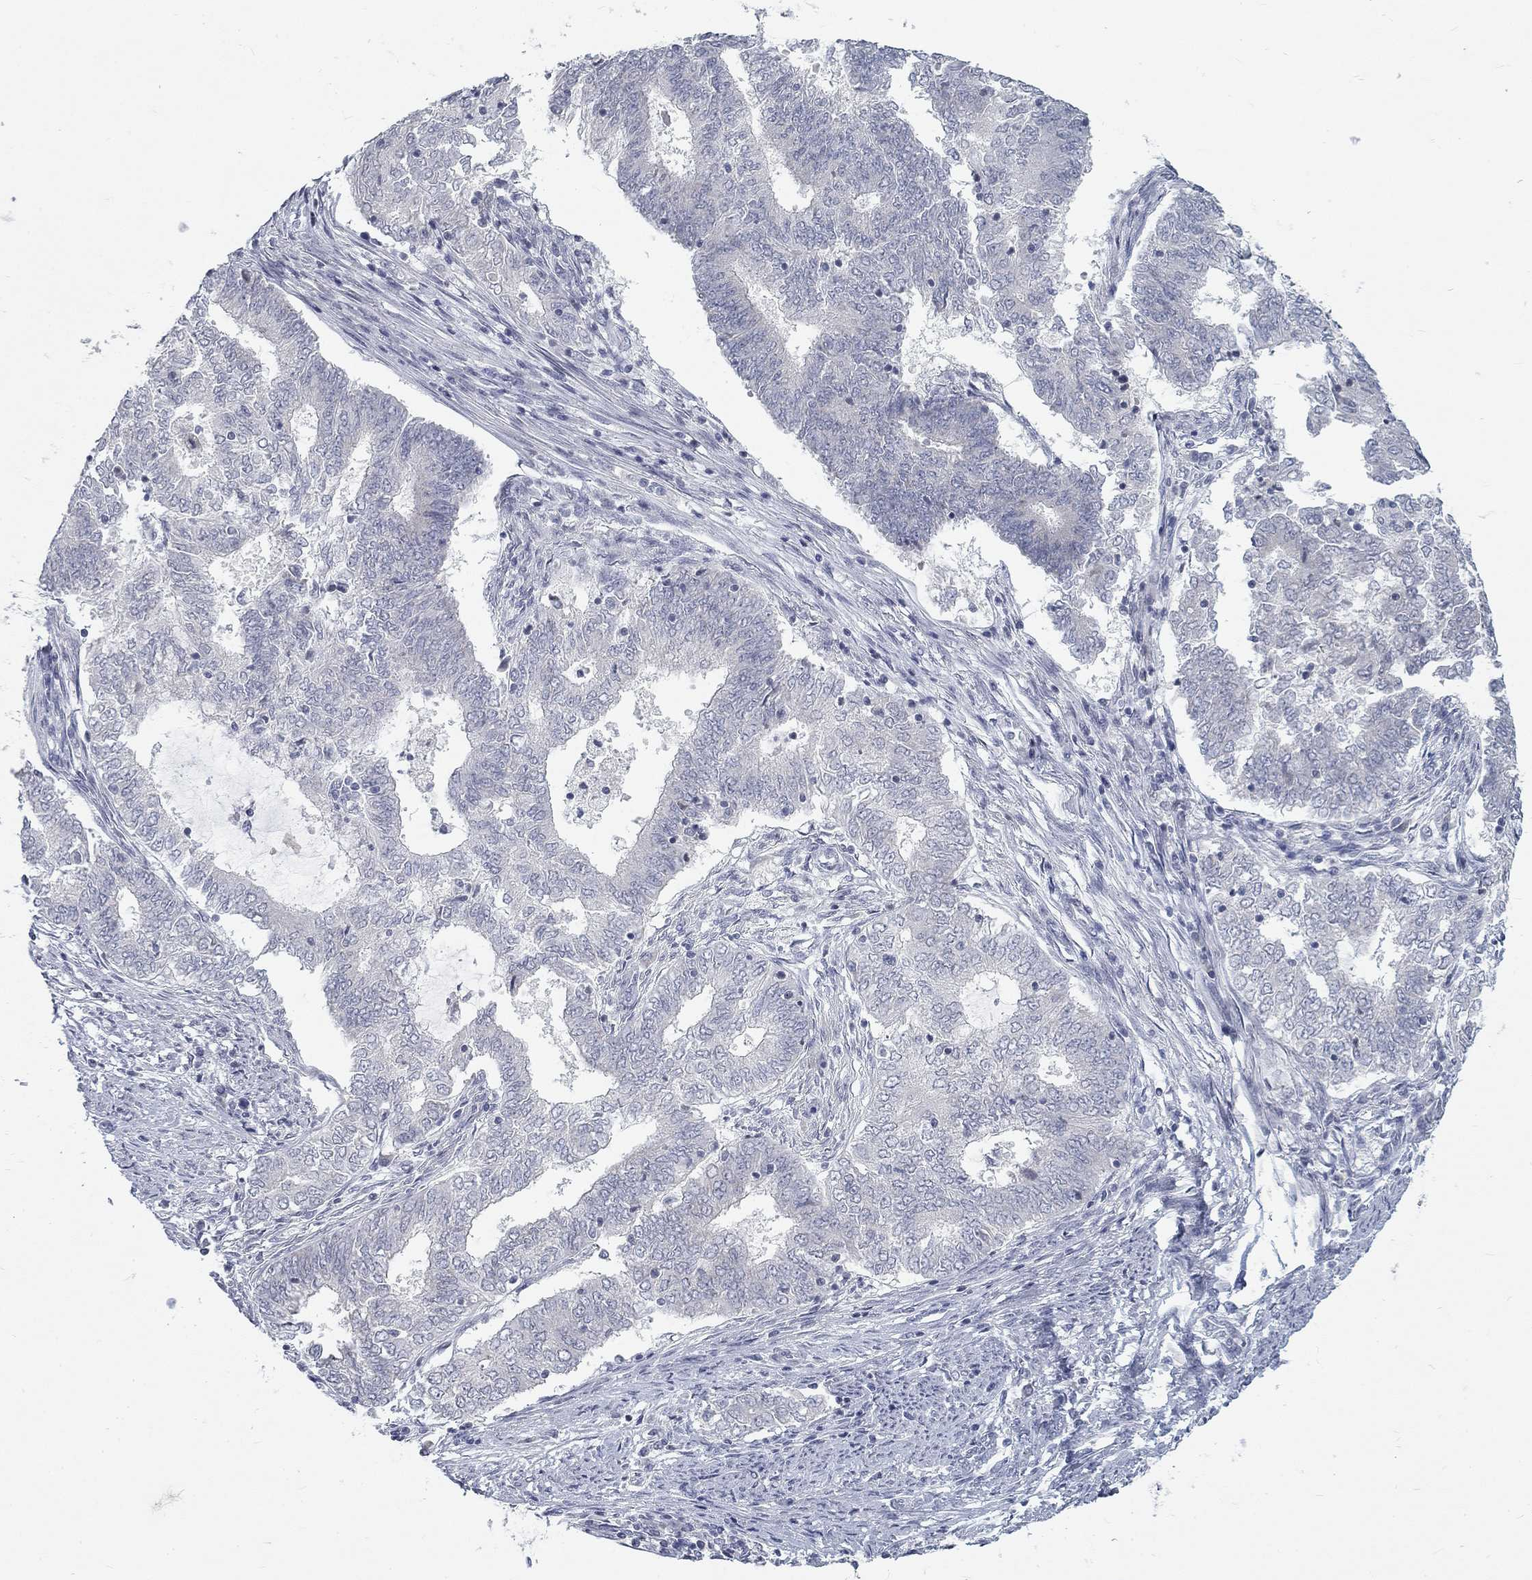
{"staining": {"intensity": "negative", "quantity": "none", "location": "none"}, "tissue": "endometrial cancer", "cell_type": "Tumor cells", "image_type": "cancer", "snomed": [{"axis": "morphology", "description": "Adenocarcinoma, NOS"}, {"axis": "topography", "description": "Endometrium"}], "caption": "Tumor cells show no significant protein positivity in endometrial cancer (adenocarcinoma). The staining is performed using DAB brown chromogen with nuclei counter-stained in using hematoxylin.", "gene": "ATP1A3", "patient": {"sex": "female", "age": 62}}